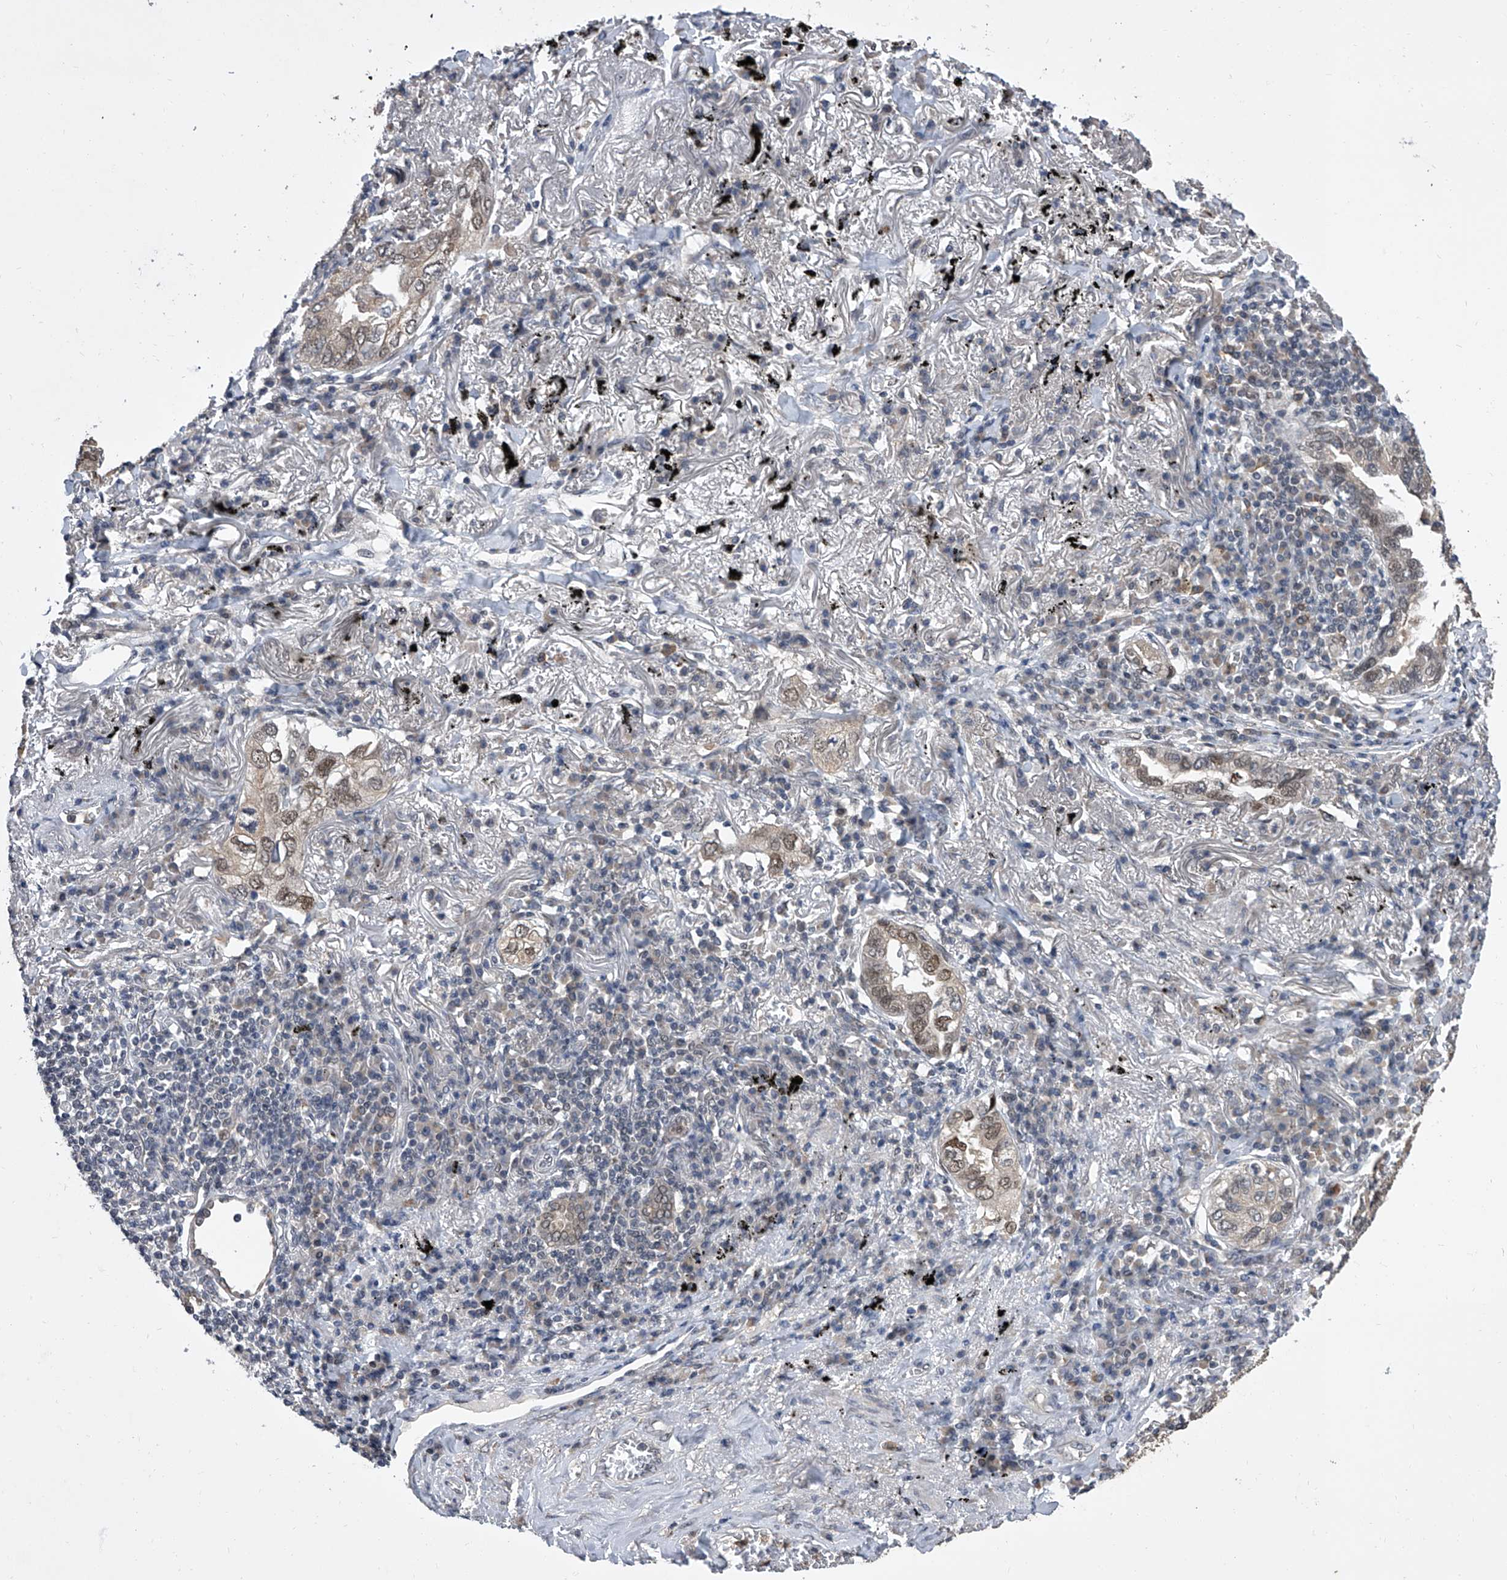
{"staining": {"intensity": "weak", "quantity": ">75%", "location": "nuclear"}, "tissue": "lung cancer", "cell_type": "Tumor cells", "image_type": "cancer", "snomed": [{"axis": "morphology", "description": "Adenocarcinoma, NOS"}, {"axis": "topography", "description": "Lung"}], "caption": "Weak nuclear staining is seen in about >75% of tumor cells in adenocarcinoma (lung).", "gene": "BHLHE23", "patient": {"sex": "male", "age": 65}}